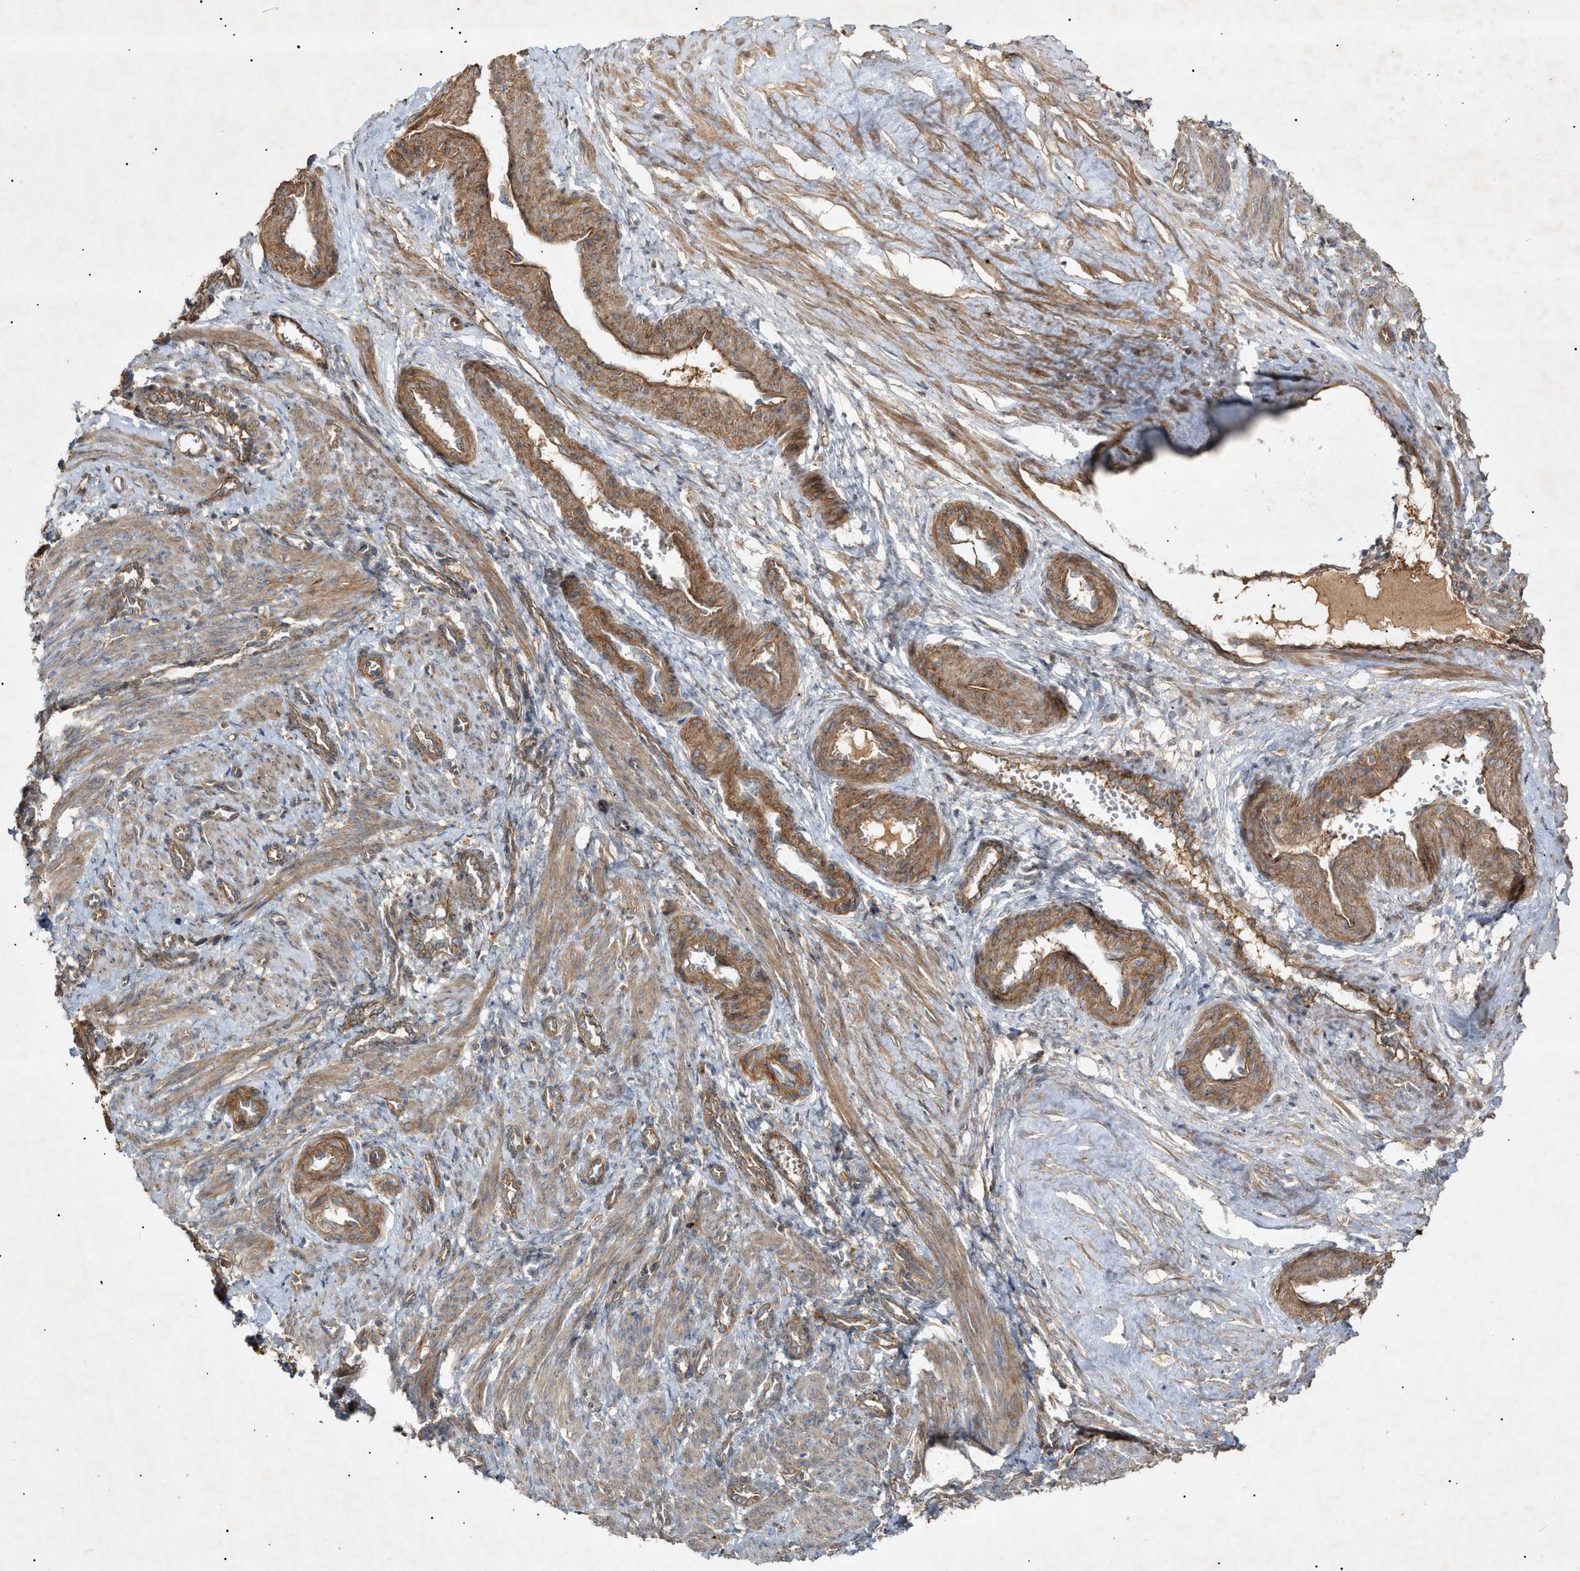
{"staining": {"intensity": "moderate", "quantity": ">75%", "location": "cytoplasmic/membranous"}, "tissue": "smooth muscle", "cell_type": "Smooth muscle cells", "image_type": "normal", "snomed": [{"axis": "morphology", "description": "Normal tissue, NOS"}, {"axis": "topography", "description": "Endometrium"}], "caption": "High-power microscopy captured an IHC micrograph of benign smooth muscle, revealing moderate cytoplasmic/membranous expression in about >75% of smooth muscle cells.", "gene": "MTCH1", "patient": {"sex": "female", "age": 33}}